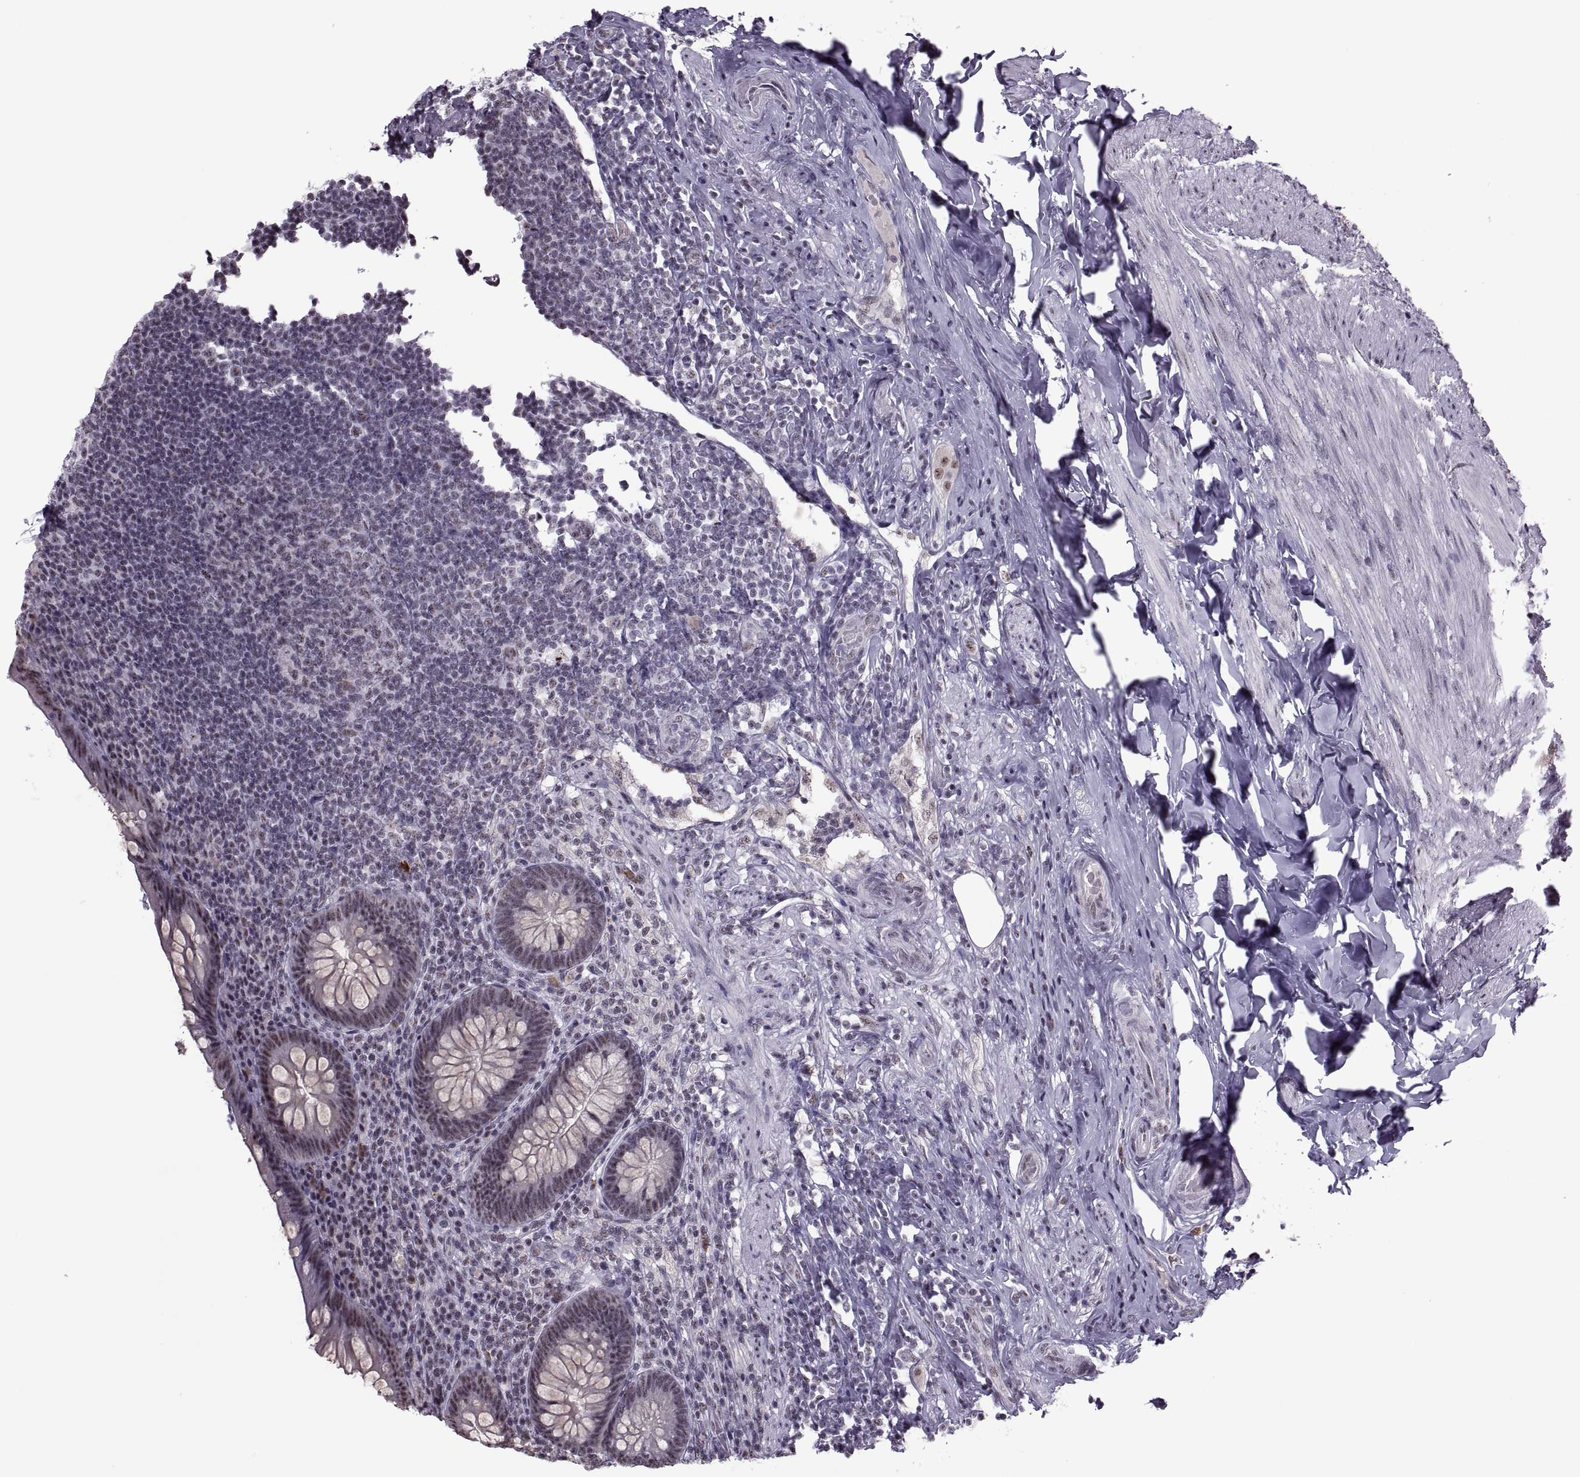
{"staining": {"intensity": "weak", "quantity": "25%-75%", "location": "nuclear"}, "tissue": "appendix", "cell_type": "Glandular cells", "image_type": "normal", "snomed": [{"axis": "morphology", "description": "Normal tissue, NOS"}, {"axis": "topography", "description": "Appendix"}], "caption": "Immunohistochemistry (DAB) staining of normal appendix shows weak nuclear protein positivity in approximately 25%-75% of glandular cells.", "gene": "MAGEA4", "patient": {"sex": "male", "age": 47}}